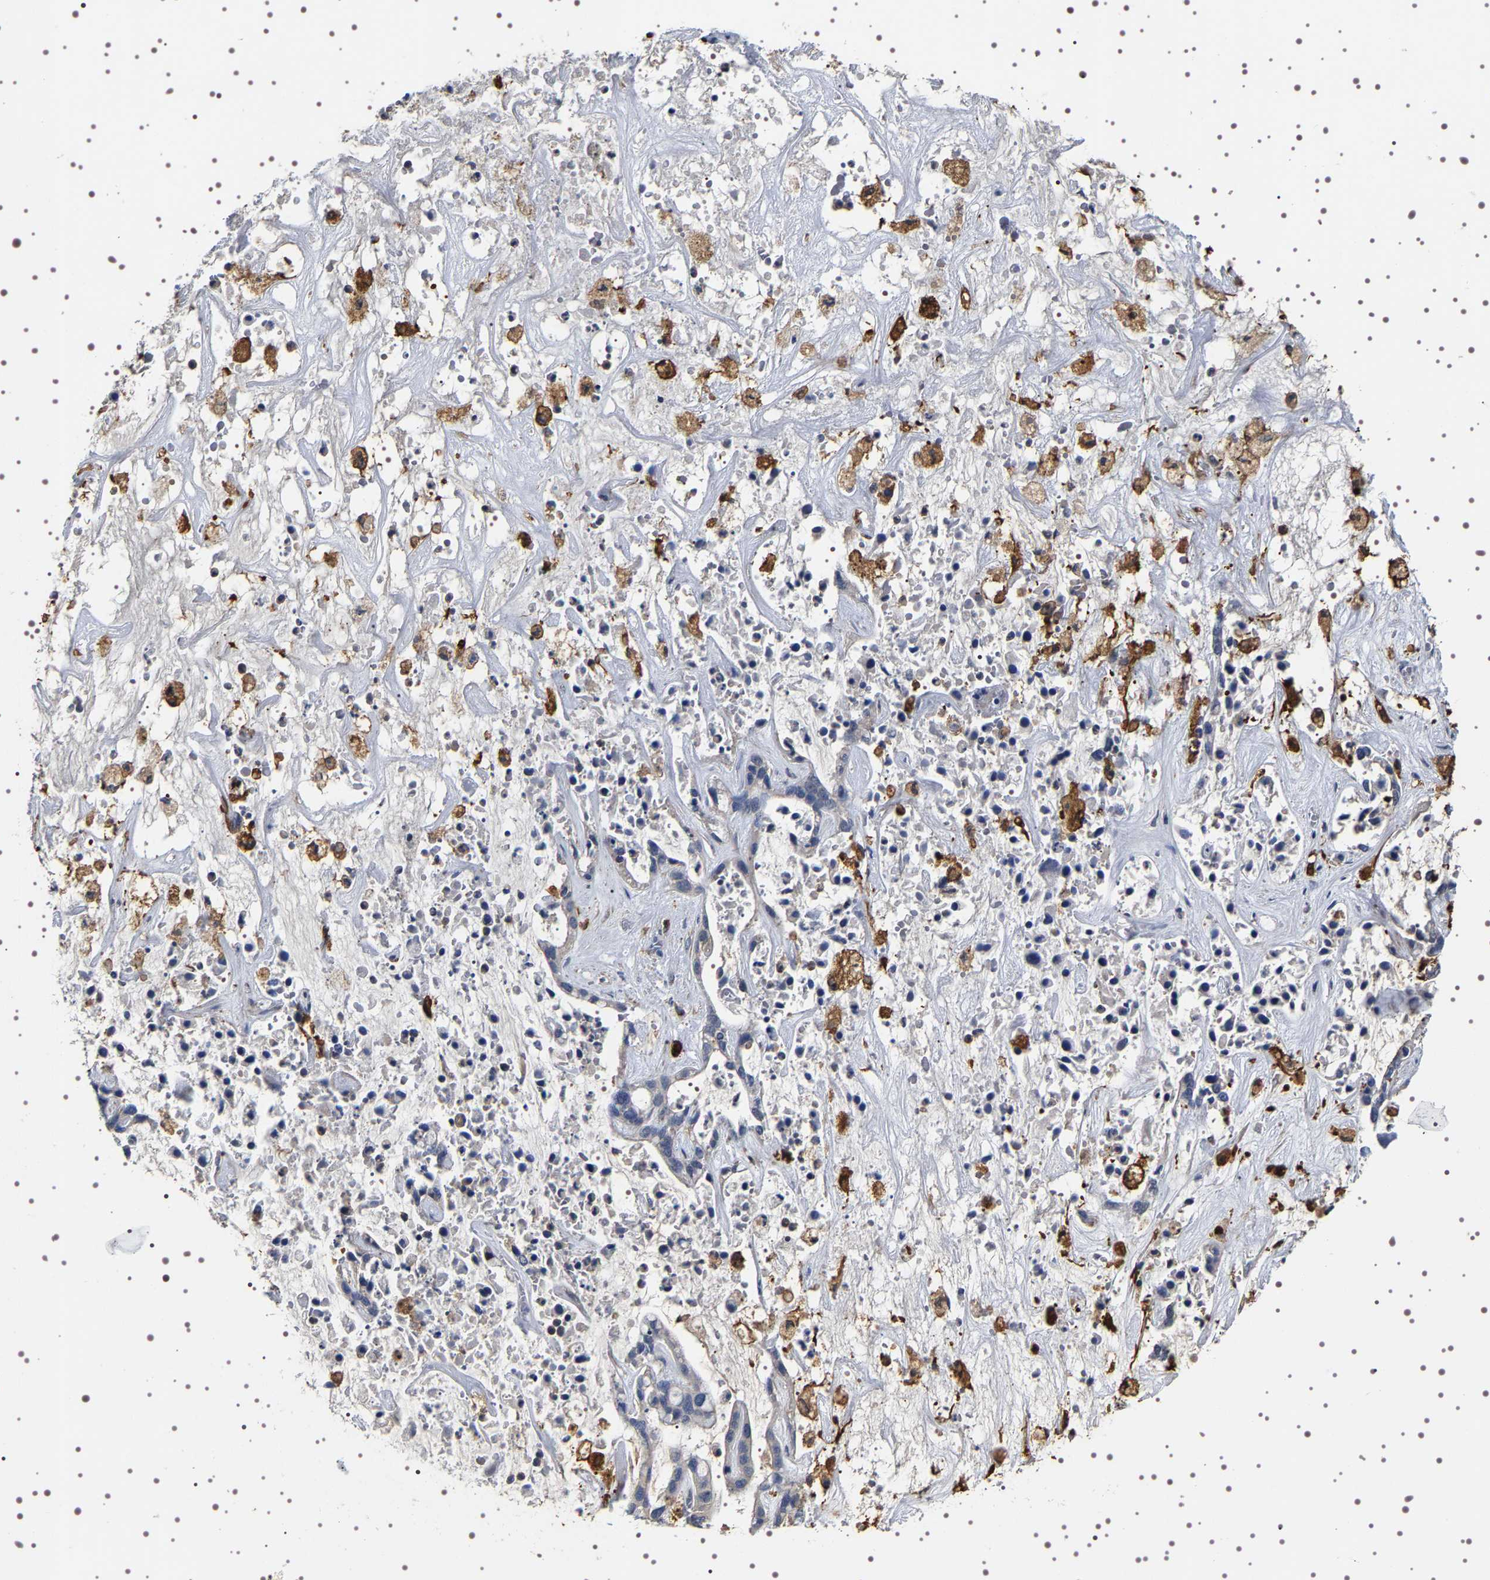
{"staining": {"intensity": "negative", "quantity": "none", "location": "none"}, "tissue": "liver cancer", "cell_type": "Tumor cells", "image_type": "cancer", "snomed": [{"axis": "morphology", "description": "Cholangiocarcinoma"}, {"axis": "topography", "description": "Liver"}], "caption": "Immunohistochemistry image of neoplastic tissue: human liver cholangiocarcinoma stained with DAB reveals no significant protein staining in tumor cells.", "gene": "ALPL", "patient": {"sex": "female", "age": 65}}